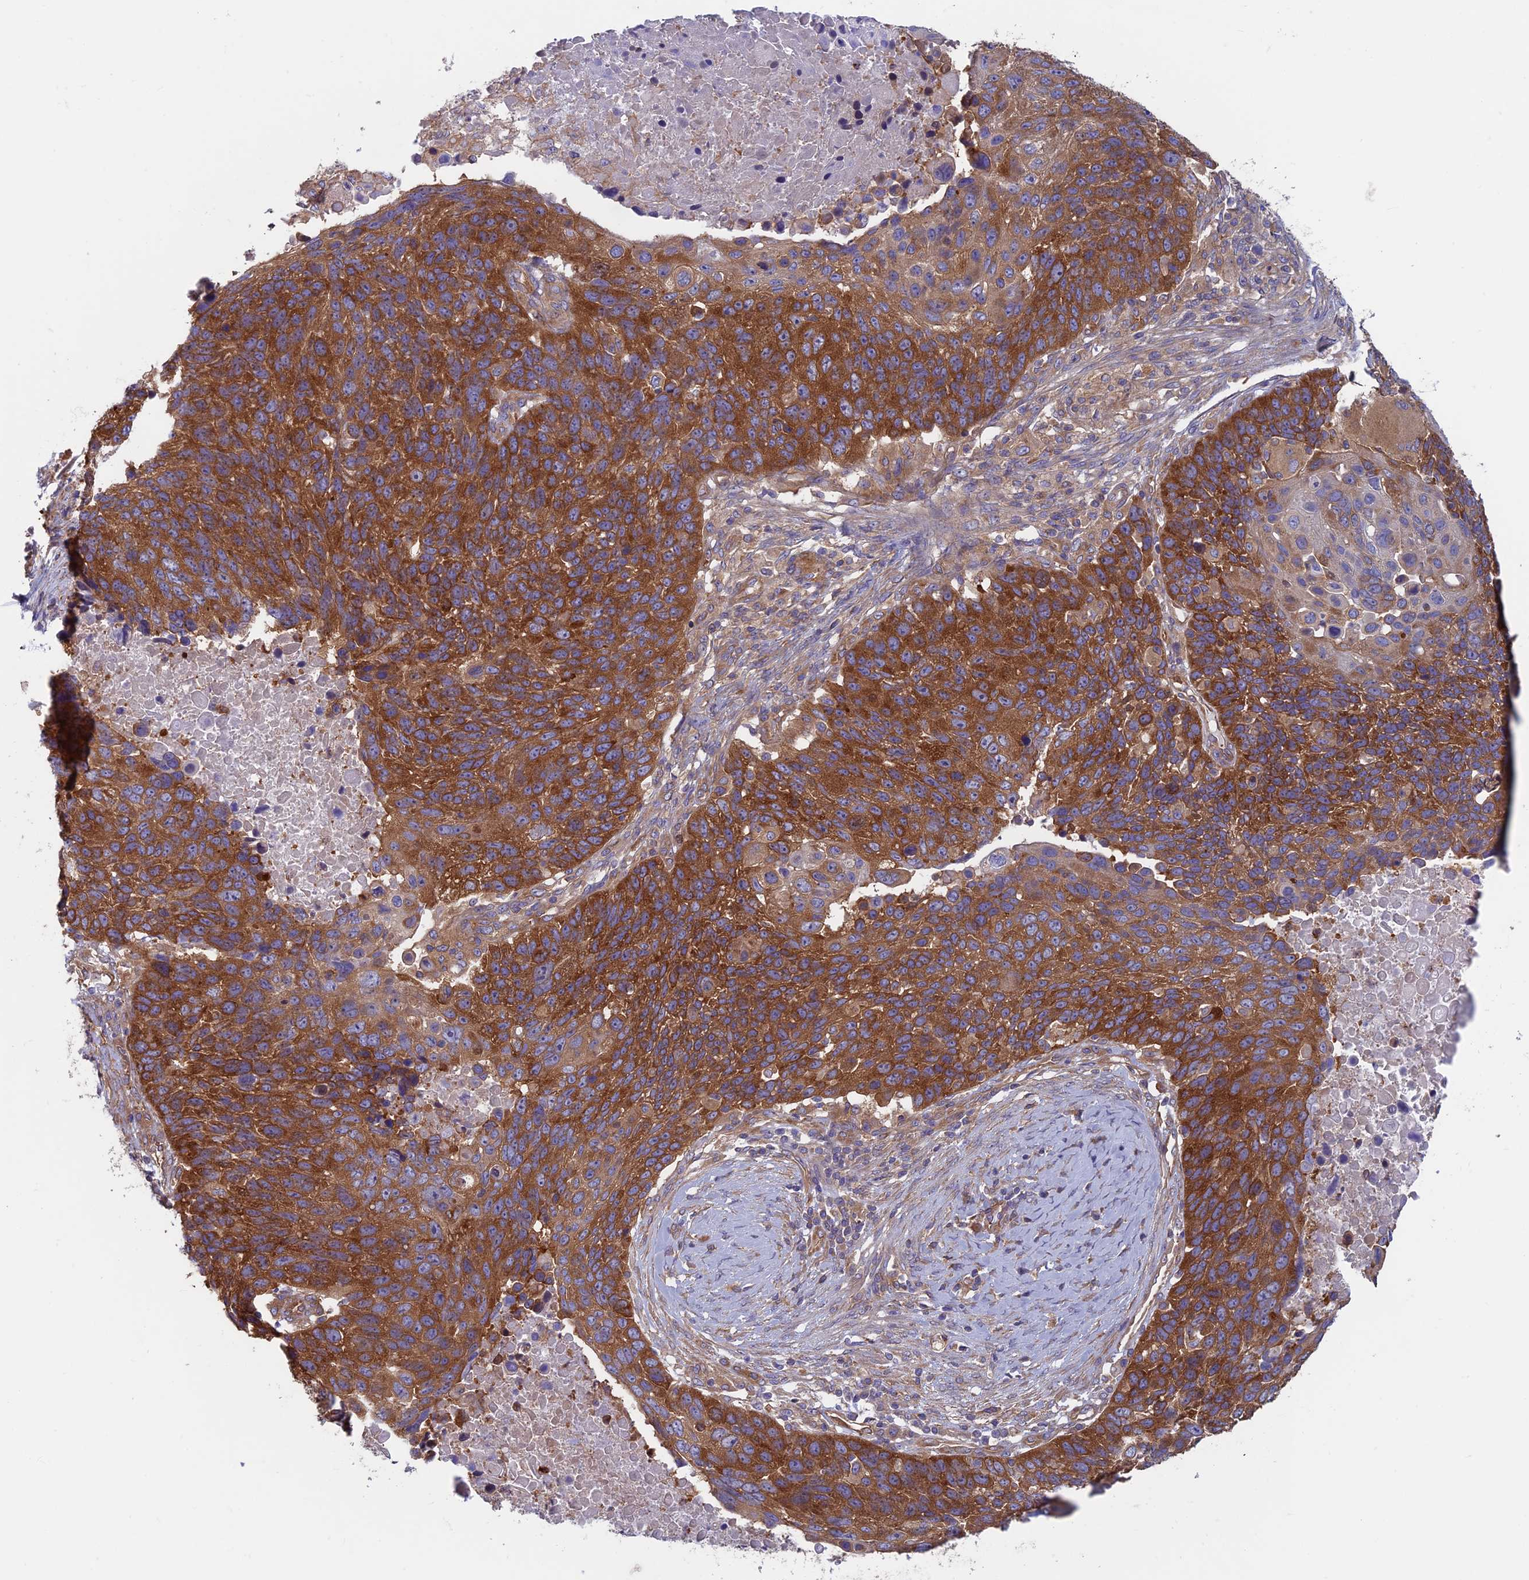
{"staining": {"intensity": "strong", "quantity": ">75%", "location": "cytoplasmic/membranous"}, "tissue": "lung cancer", "cell_type": "Tumor cells", "image_type": "cancer", "snomed": [{"axis": "morphology", "description": "Normal tissue, NOS"}, {"axis": "morphology", "description": "Squamous cell carcinoma, NOS"}, {"axis": "topography", "description": "Lymph node"}, {"axis": "topography", "description": "Lung"}], "caption": "Immunohistochemistry micrograph of human lung cancer stained for a protein (brown), which shows high levels of strong cytoplasmic/membranous expression in about >75% of tumor cells.", "gene": "DNM1L", "patient": {"sex": "male", "age": 66}}